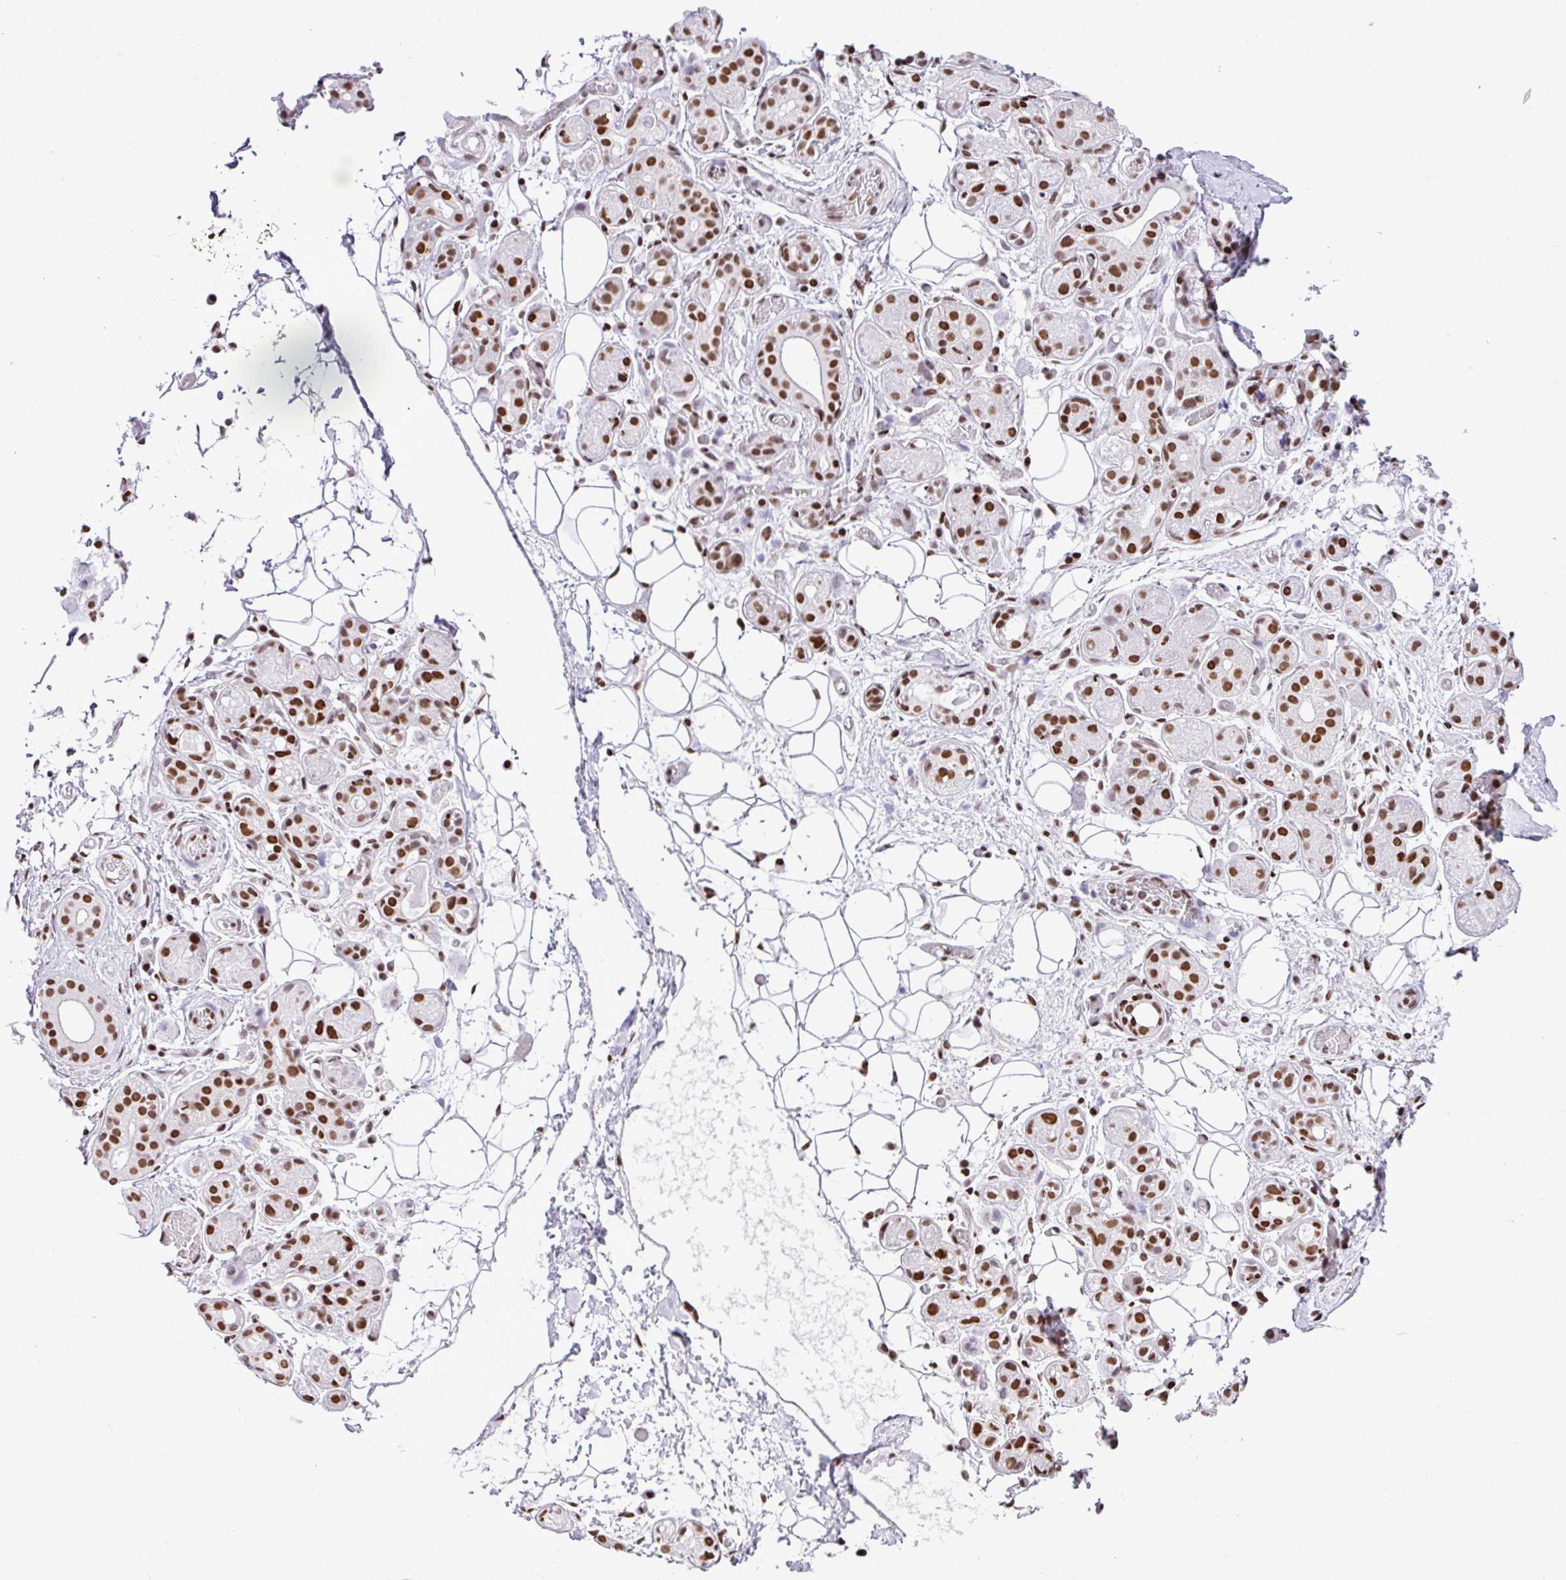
{"staining": {"intensity": "moderate", "quantity": ">75%", "location": "nuclear"}, "tissue": "salivary gland", "cell_type": "Glandular cells", "image_type": "normal", "snomed": [{"axis": "morphology", "description": "Normal tissue, NOS"}, {"axis": "topography", "description": "Salivary gland"}], "caption": "The immunohistochemical stain shows moderate nuclear expression in glandular cells of benign salivary gland. (Brightfield microscopy of DAB IHC at high magnification).", "gene": "RARG", "patient": {"sex": "male", "age": 82}}